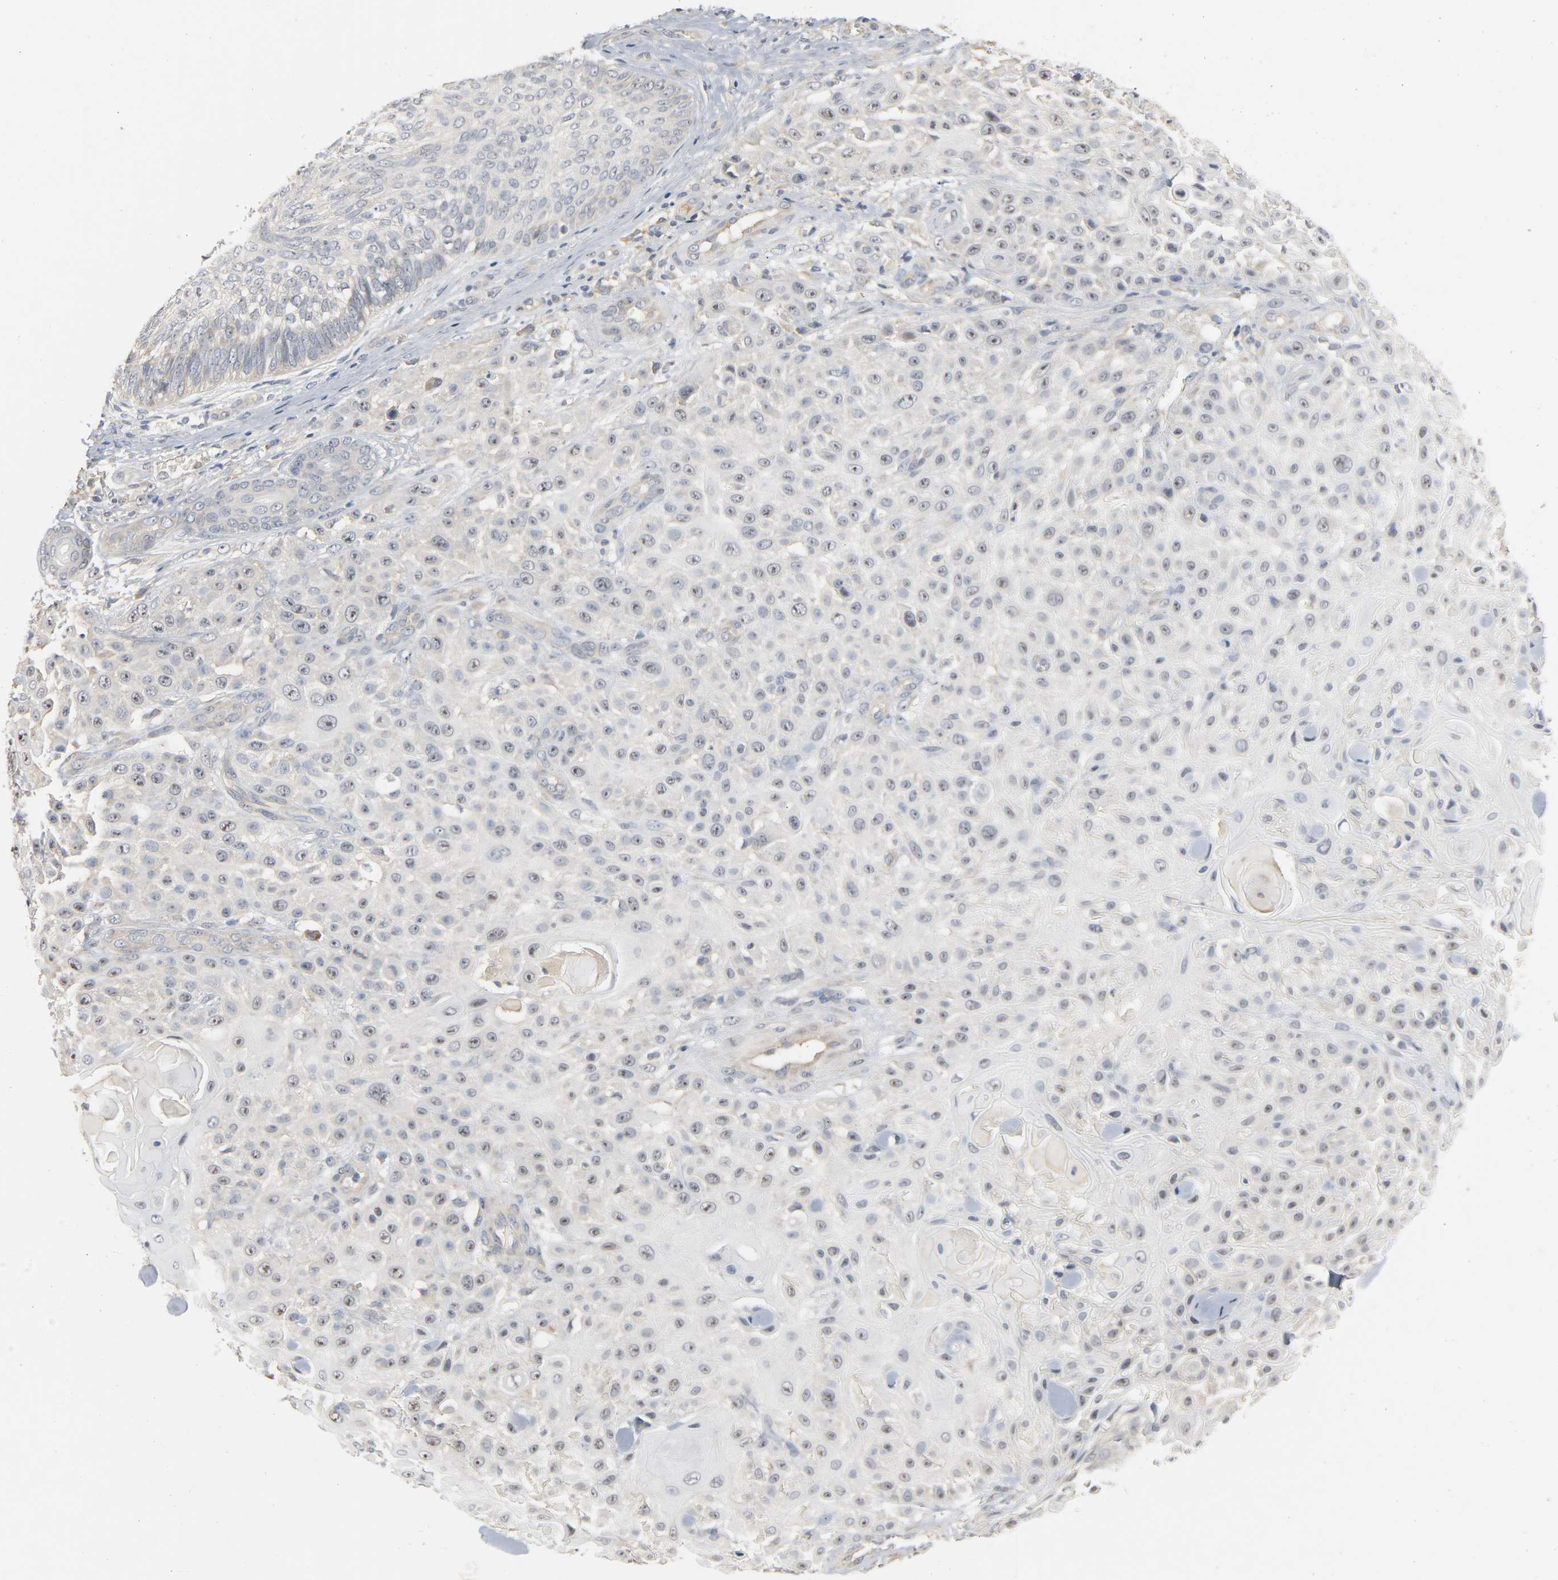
{"staining": {"intensity": "negative", "quantity": "none", "location": "none"}, "tissue": "skin cancer", "cell_type": "Tumor cells", "image_type": "cancer", "snomed": [{"axis": "morphology", "description": "Squamous cell carcinoma, NOS"}, {"axis": "topography", "description": "Skin"}], "caption": "The immunohistochemistry (IHC) histopathology image has no significant expression in tumor cells of squamous cell carcinoma (skin) tissue.", "gene": "CD4", "patient": {"sex": "female", "age": 42}}